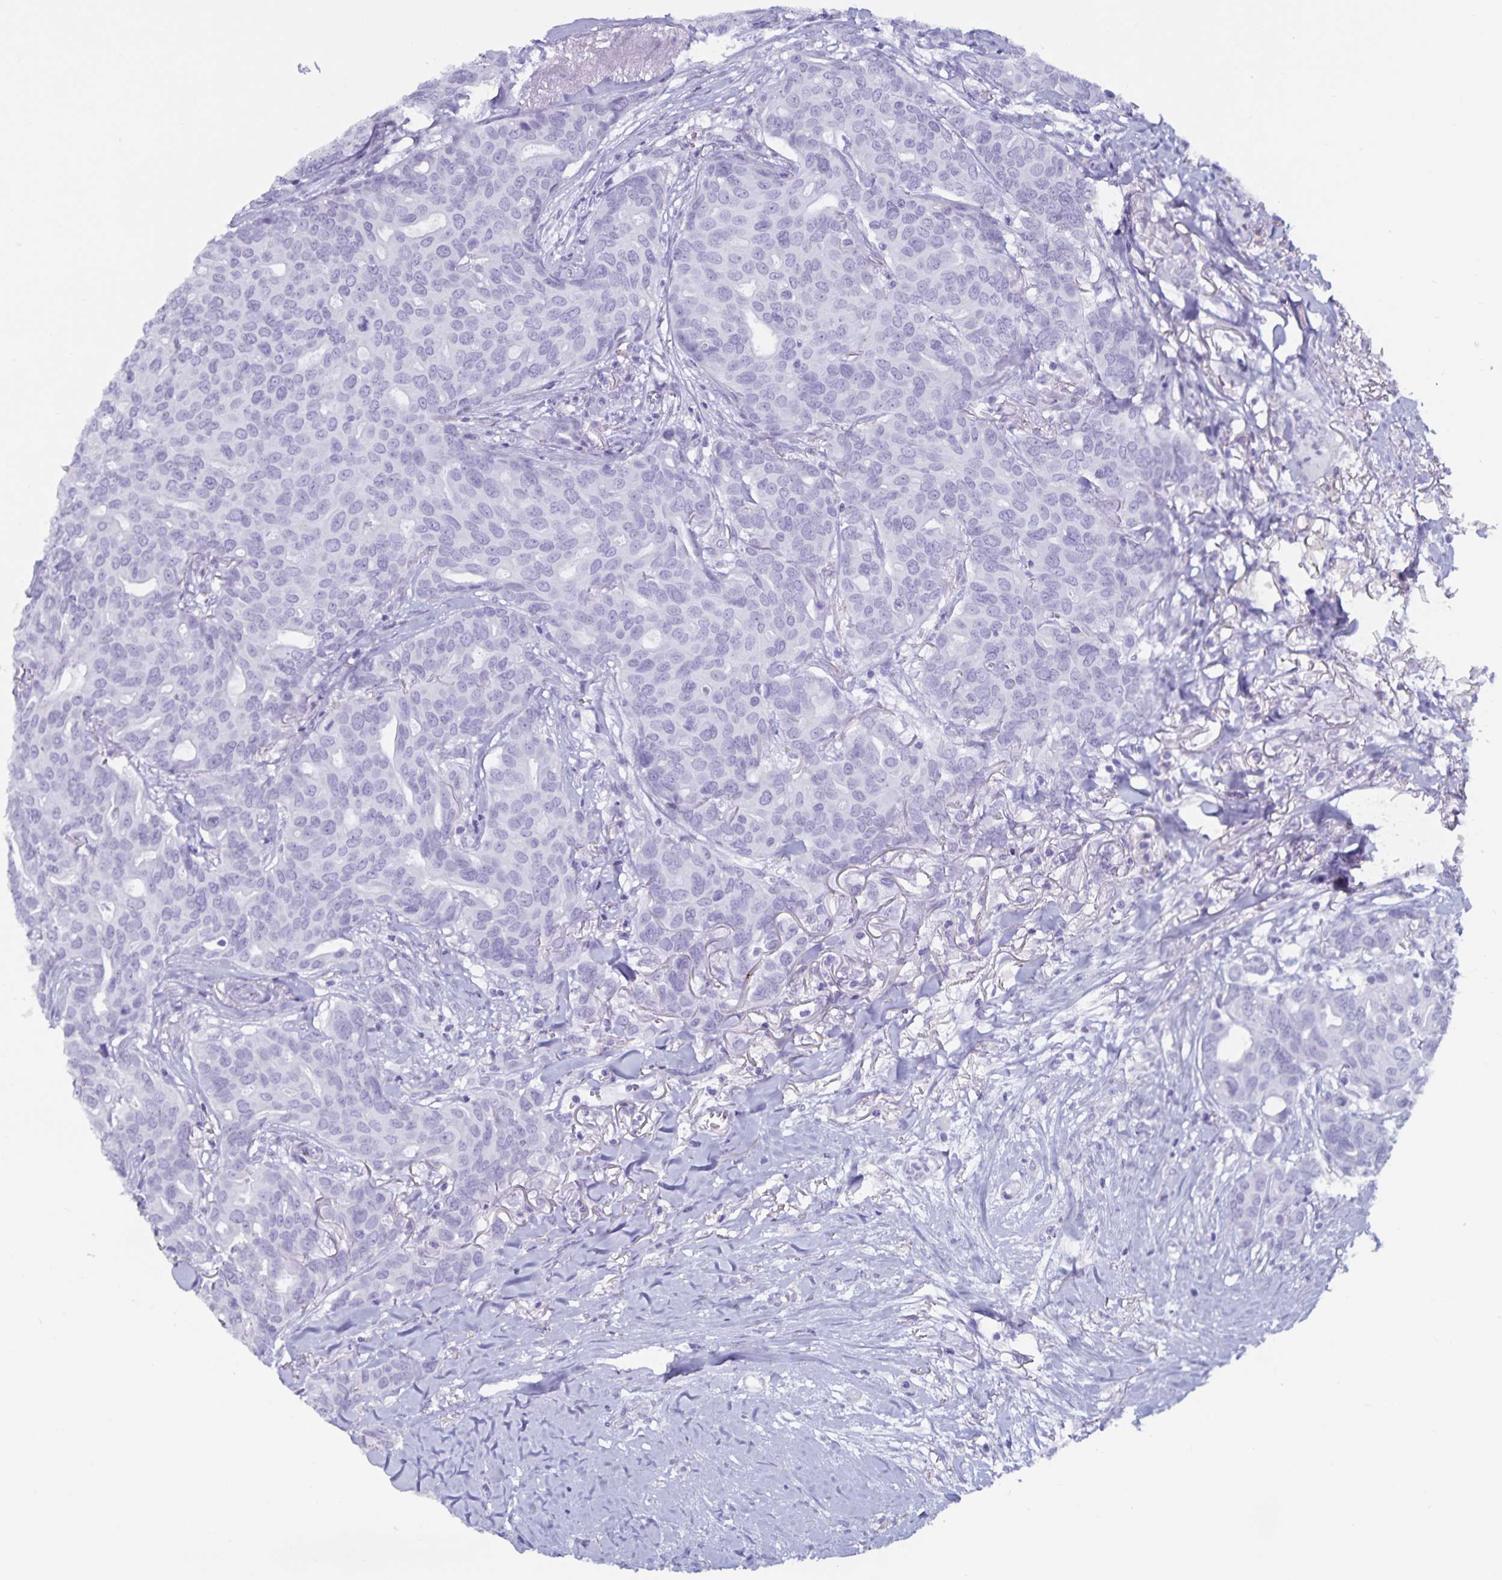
{"staining": {"intensity": "negative", "quantity": "none", "location": "none"}, "tissue": "breast cancer", "cell_type": "Tumor cells", "image_type": "cancer", "snomed": [{"axis": "morphology", "description": "Duct carcinoma"}, {"axis": "topography", "description": "Breast"}], "caption": "High magnification brightfield microscopy of breast cancer (invasive ductal carcinoma) stained with DAB (3,3'-diaminobenzidine) (brown) and counterstained with hematoxylin (blue): tumor cells show no significant staining.", "gene": "GPR137", "patient": {"sex": "female", "age": 54}}